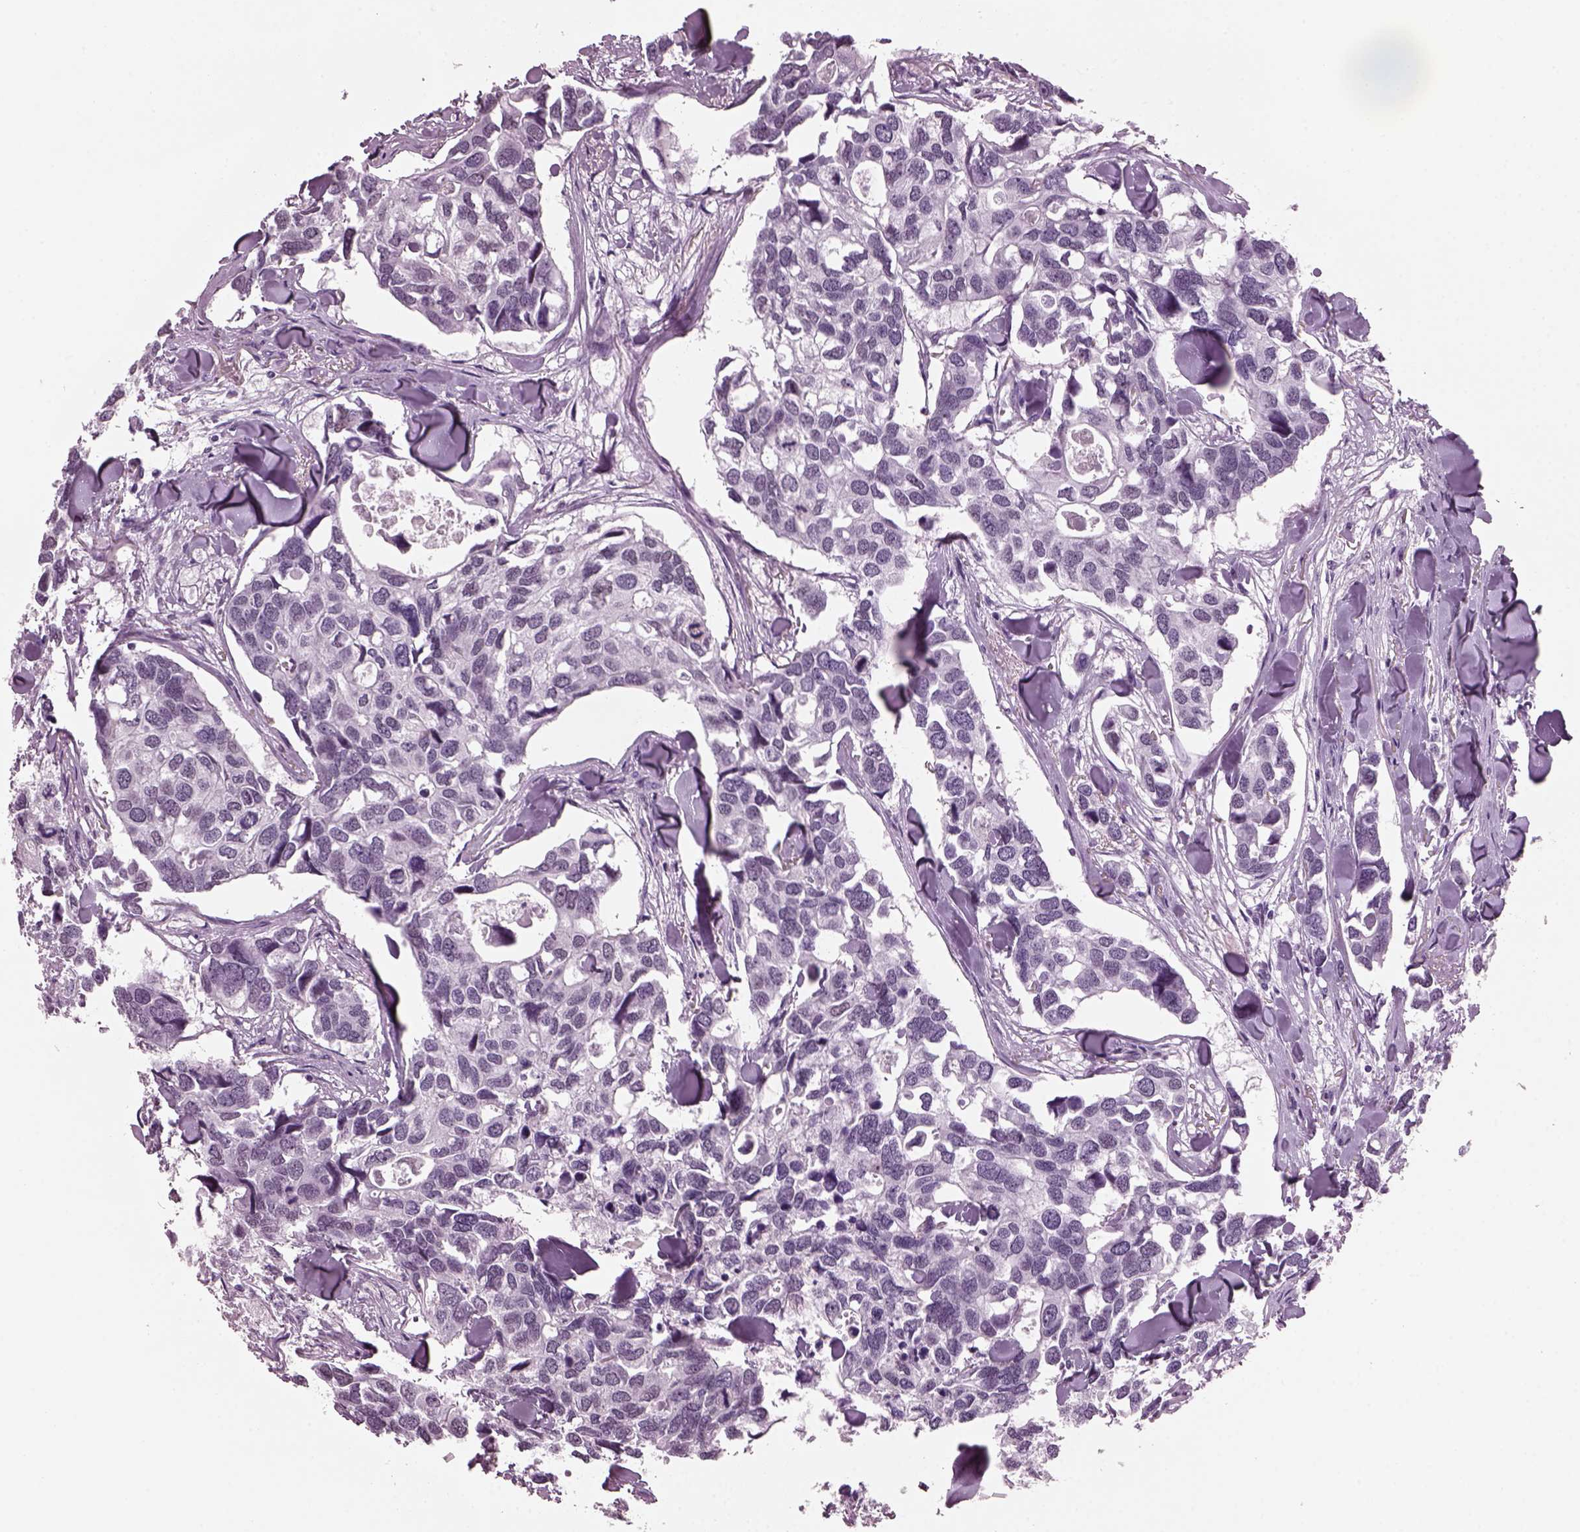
{"staining": {"intensity": "negative", "quantity": "none", "location": "none"}, "tissue": "breast cancer", "cell_type": "Tumor cells", "image_type": "cancer", "snomed": [{"axis": "morphology", "description": "Duct carcinoma"}, {"axis": "topography", "description": "Breast"}], "caption": "IHC of human breast cancer (infiltrating ductal carcinoma) exhibits no staining in tumor cells.", "gene": "KRTAP3-2", "patient": {"sex": "female", "age": 83}}